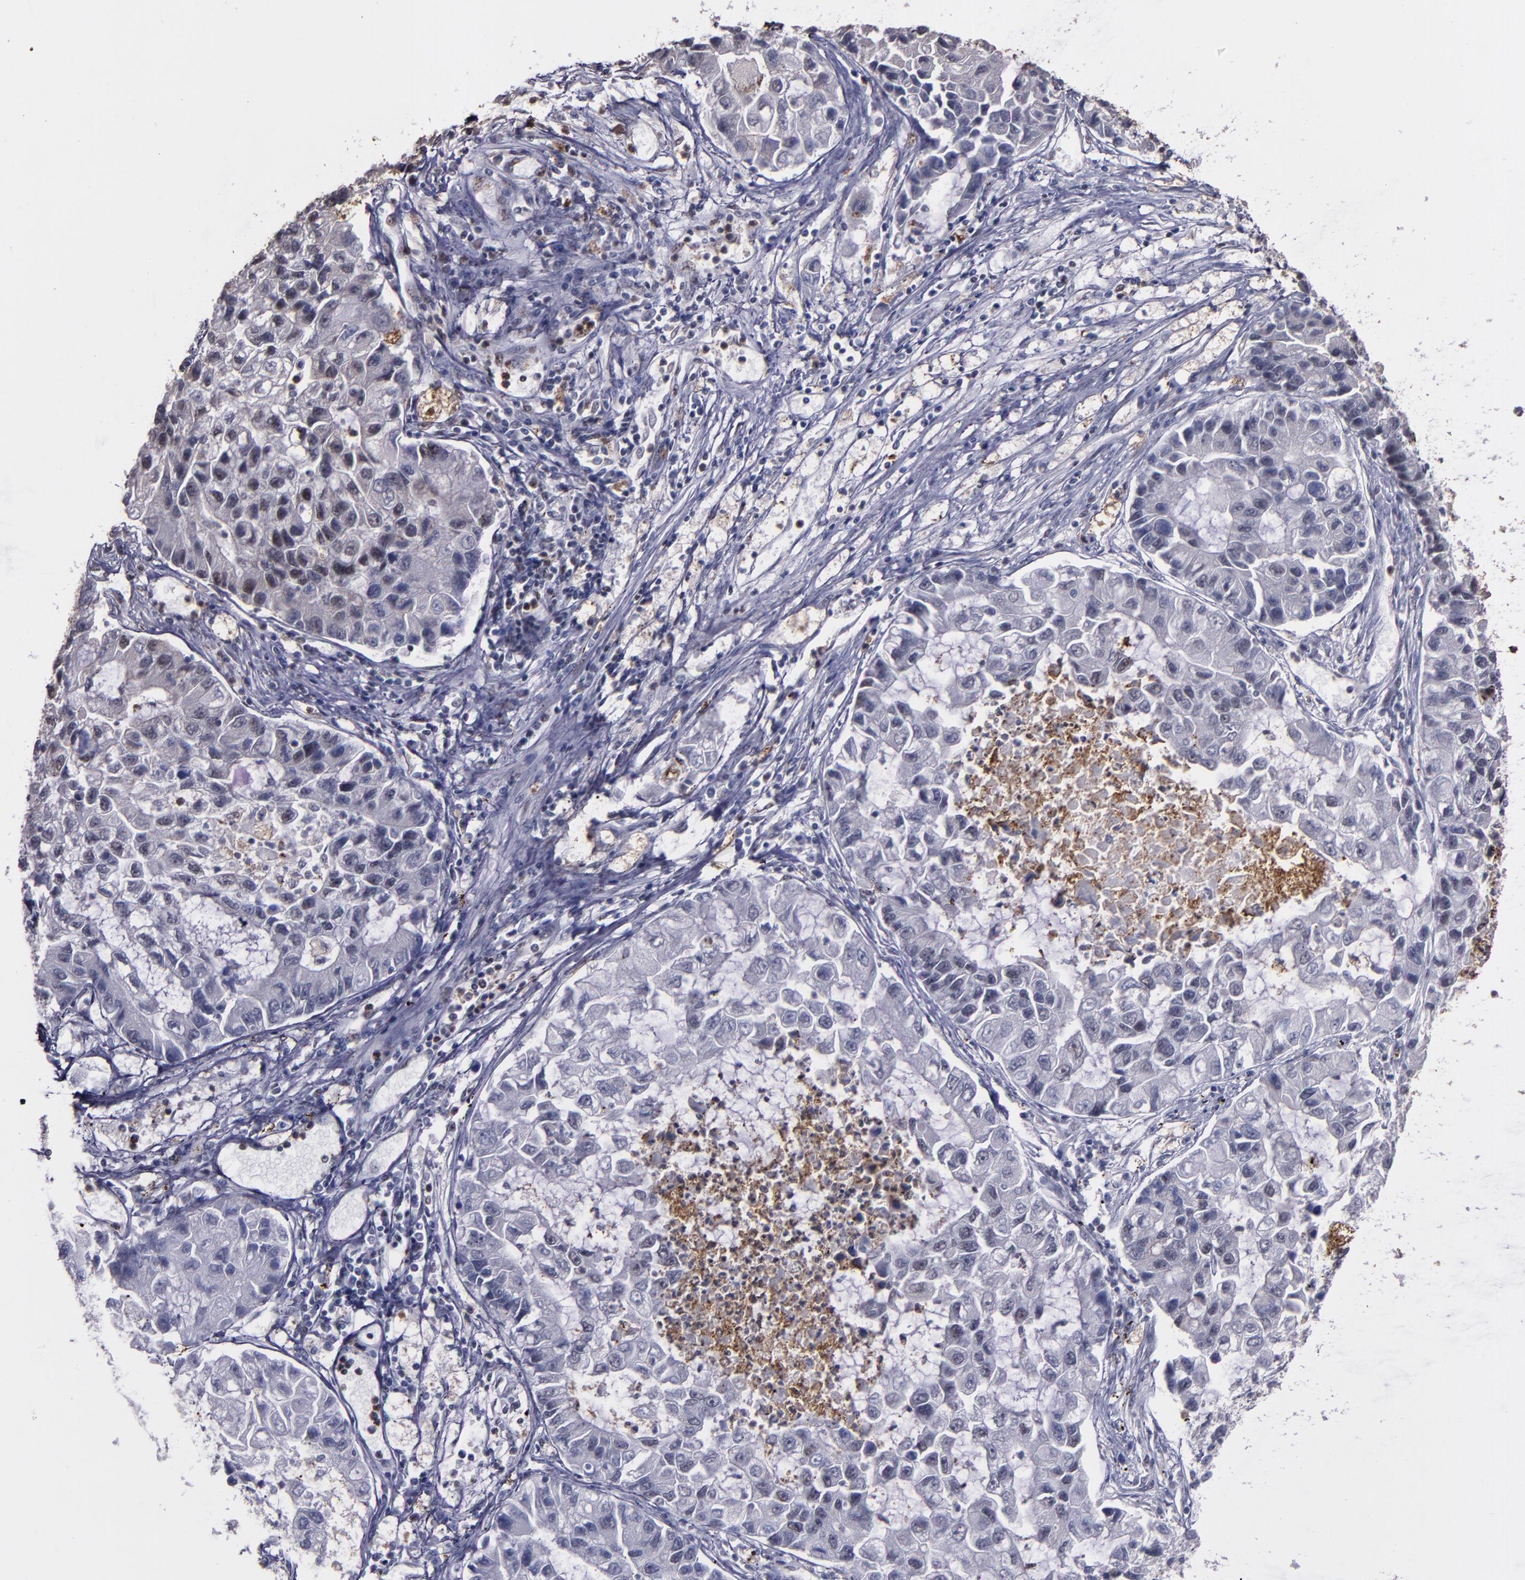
{"staining": {"intensity": "negative", "quantity": "none", "location": "none"}, "tissue": "lung cancer", "cell_type": "Tumor cells", "image_type": "cancer", "snomed": [{"axis": "morphology", "description": "Adenocarcinoma, NOS"}, {"axis": "topography", "description": "Lung"}], "caption": "This micrograph is of lung cancer (adenocarcinoma) stained with IHC to label a protein in brown with the nuclei are counter-stained blue. There is no expression in tumor cells.", "gene": "PPP4R3A", "patient": {"sex": "female", "age": 51}}